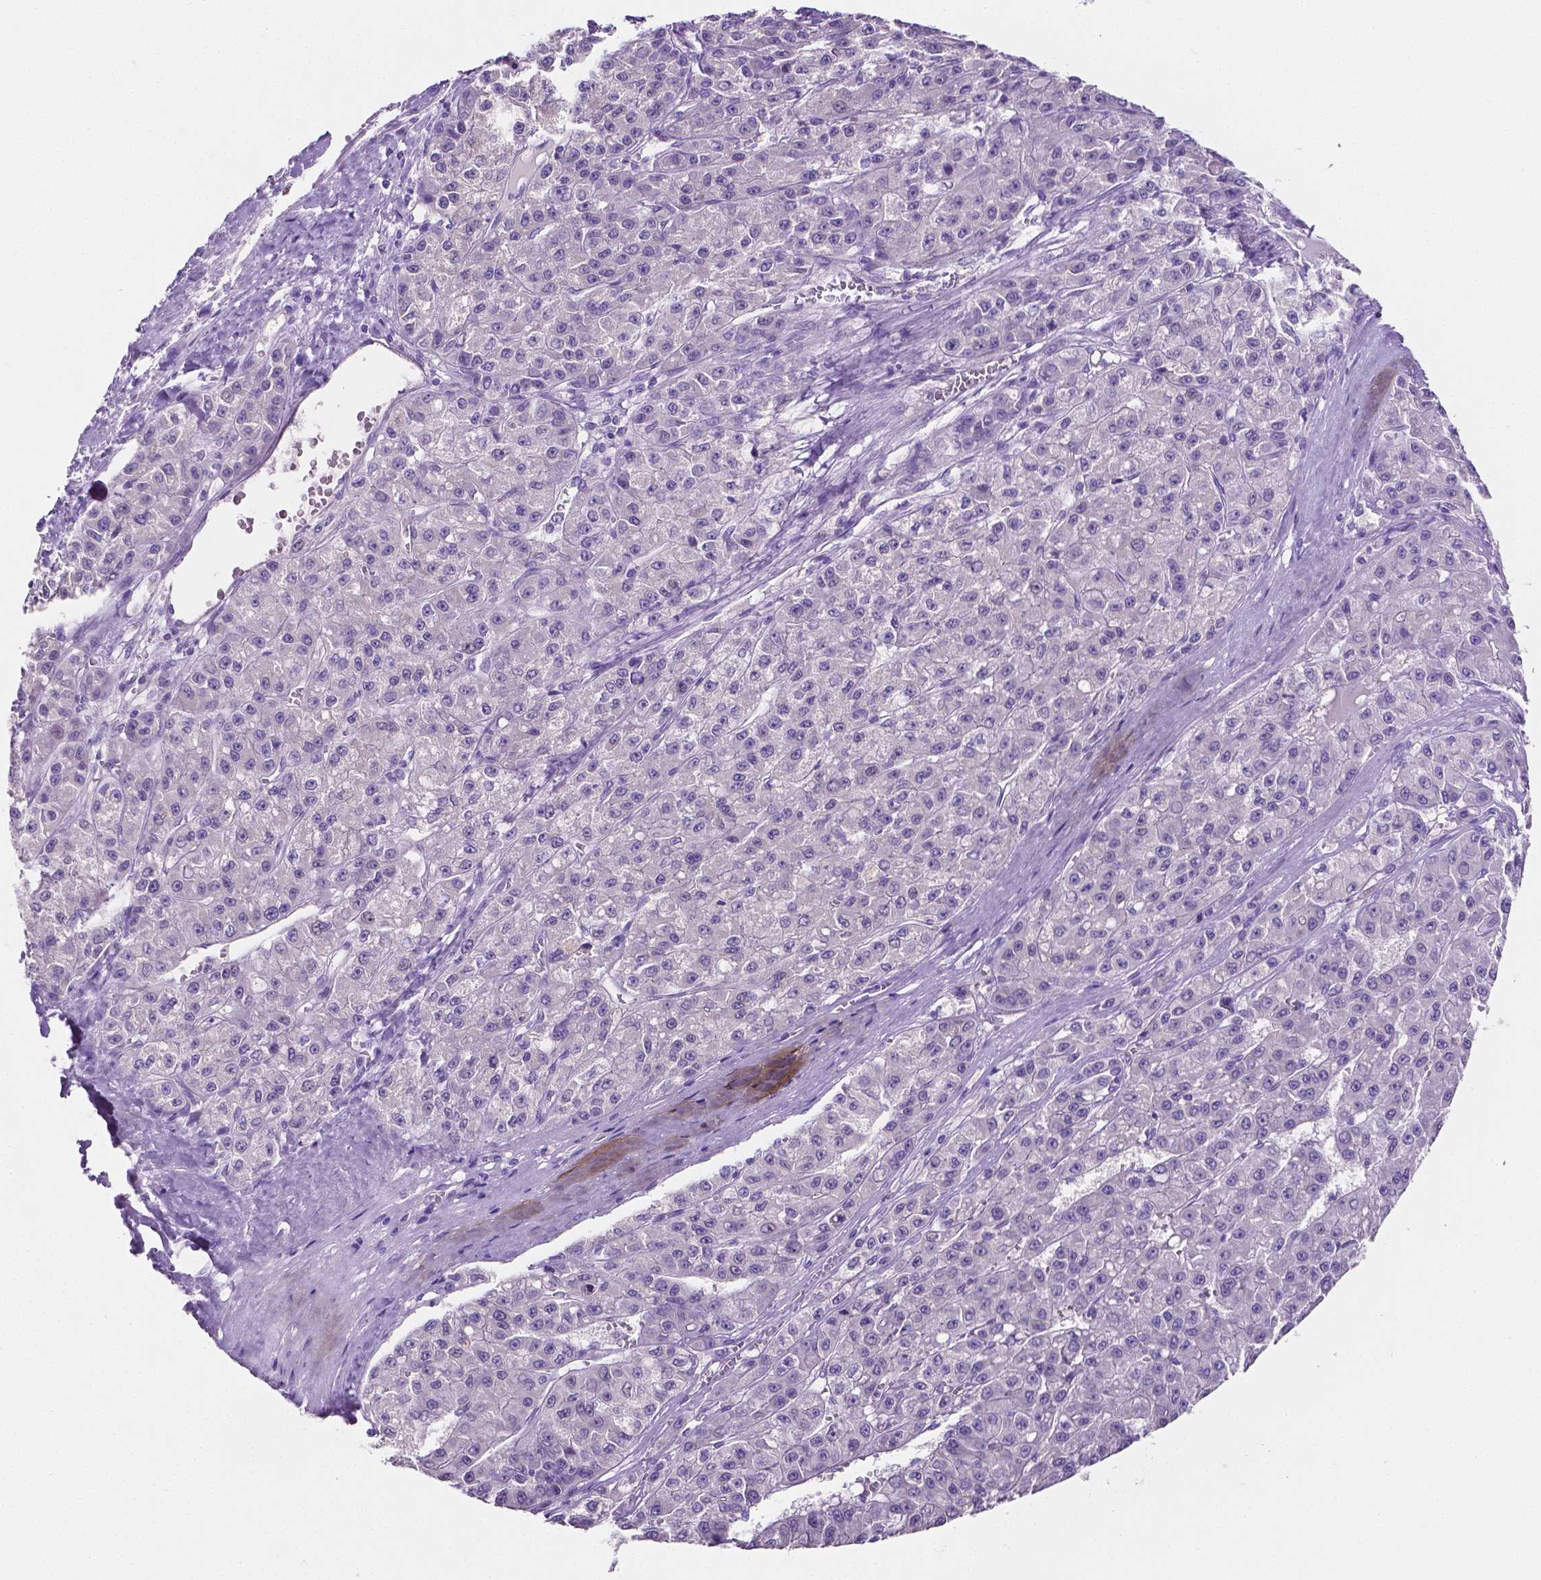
{"staining": {"intensity": "negative", "quantity": "none", "location": "none"}, "tissue": "liver cancer", "cell_type": "Tumor cells", "image_type": "cancer", "snomed": [{"axis": "morphology", "description": "Carcinoma, Hepatocellular, NOS"}, {"axis": "topography", "description": "Liver"}], "caption": "A high-resolution histopathology image shows IHC staining of hepatocellular carcinoma (liver), which exhibits no significant staining in tumor cells.", "gene": "SLC22A2", "patient": {"sex": "male", "age": 70}}